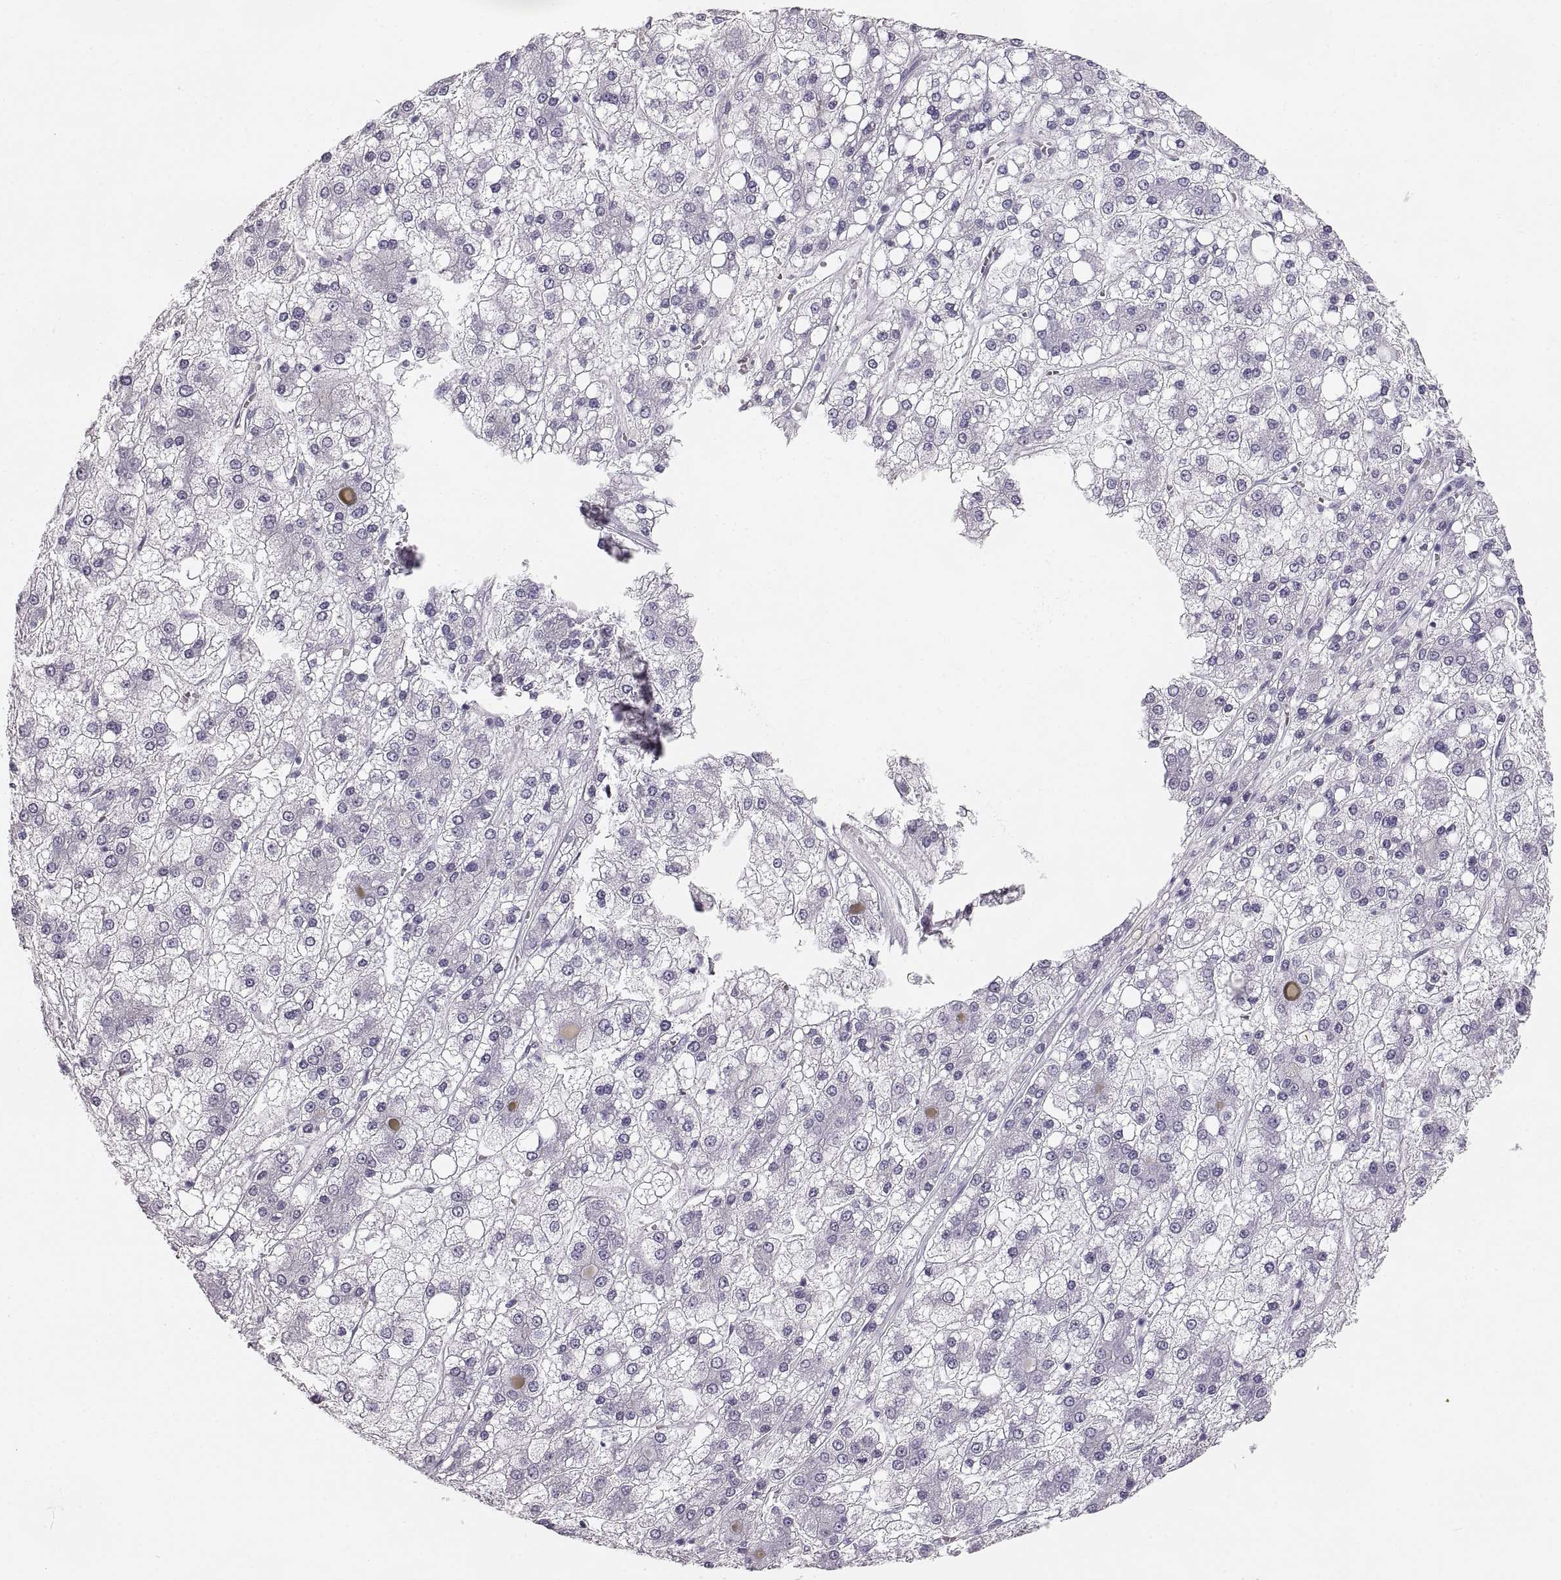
{"staining": {"intensity": "negative", "quantity": "none", "location": "none"}, "tissue": "liver cancer", "cell_type": "Tumor cells", "image_type": "cancer", "snomed": [{"axis": "morphology", "description": "Carcinoma, Hepatocellular, NOS"}, {"axis": "topography", "description": "Liver"}], "caption": "Tumor cells are negative for brown protein staining in liver cancer (hepatocellular carcinoma). The staining was performed using DAB (3,3'-diaminobenzidine) to visualize the protein expression in brown, while the nuclei were stained in blue with hematoxylin (Magnification: 20x).", "gene": "CRYAA", "patient": {"sex": "male", "age": 73}}